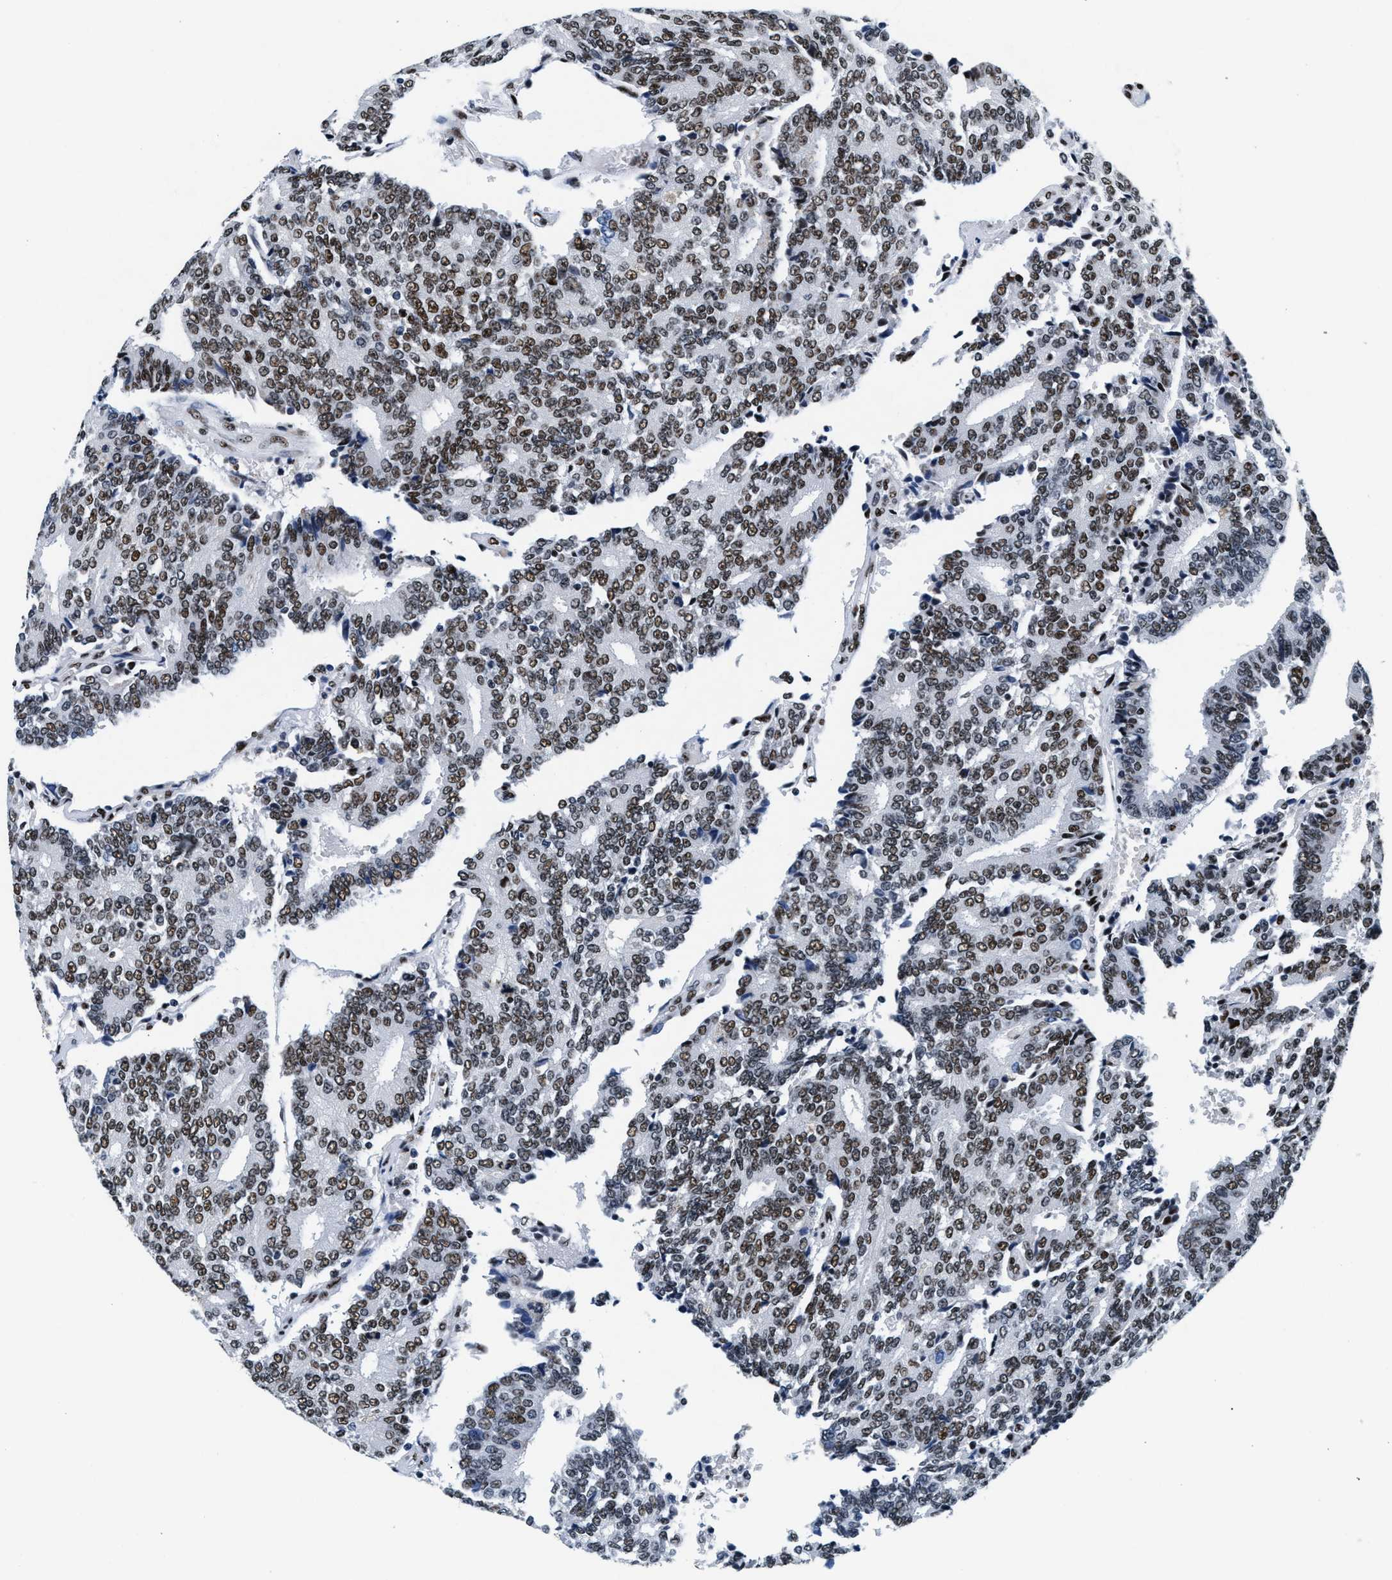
{"staining": {"intensity": "moderate", "quantity": ">75%", "location": "nuclear"}, "tissue": "prostate cancer", "cell_type": "Tumor cells", "image_type": "cancer", "snomed": [{"axis": "morphology", "description": "Adenocarcinoma, High grade"}, {"axis": "topography", "description": "Prostate"}], "caption": "An IHC micrograph of neoplastic tissue is shown. Protein staining in brown shows moderate nuclear positivity in prostate high-grade adenocarcinoma within tumor cells.", "gene": "RAD50", "patient": {"sex": "male", "age": 55}}